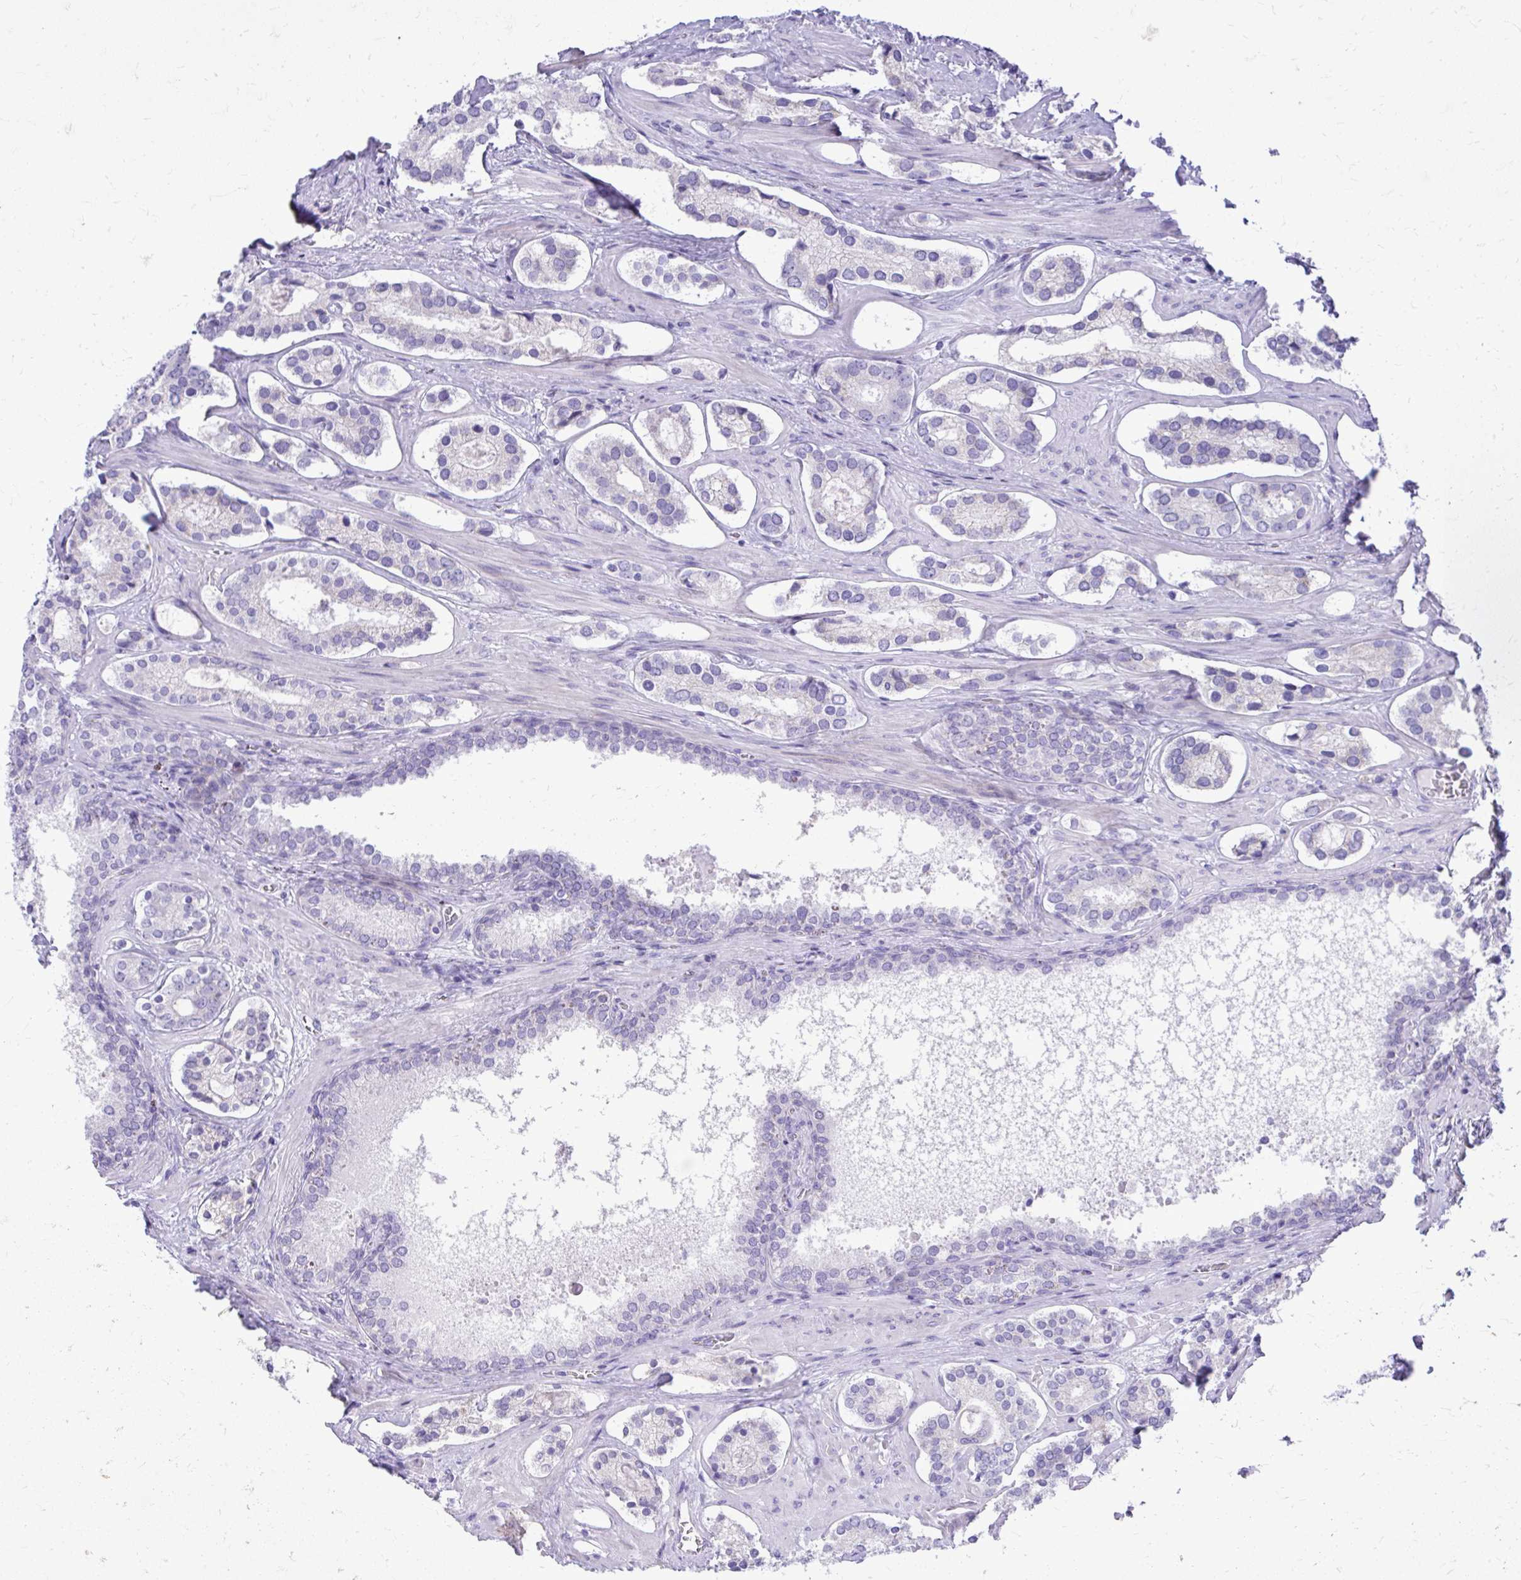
{"staining": {"intensity": "negative", "quantity": "none", "location": "none"}, "tissue": "prostate cancer", "cell_type": "Tumor cells", "image_type": "cancer", "snomed": [{"axis": "morphology", "description": "Adenocarcinoma, Low grade"}, {"axis": "topography", "description": "Prostate"}], "caption": "This is an IHC histopathology image of prostate cancer (adenocarcinoma (low-grade)). There is no expression in tumor cells.", "gene": "BCL6B", "patient": {"sex": "male", "age": 62}}